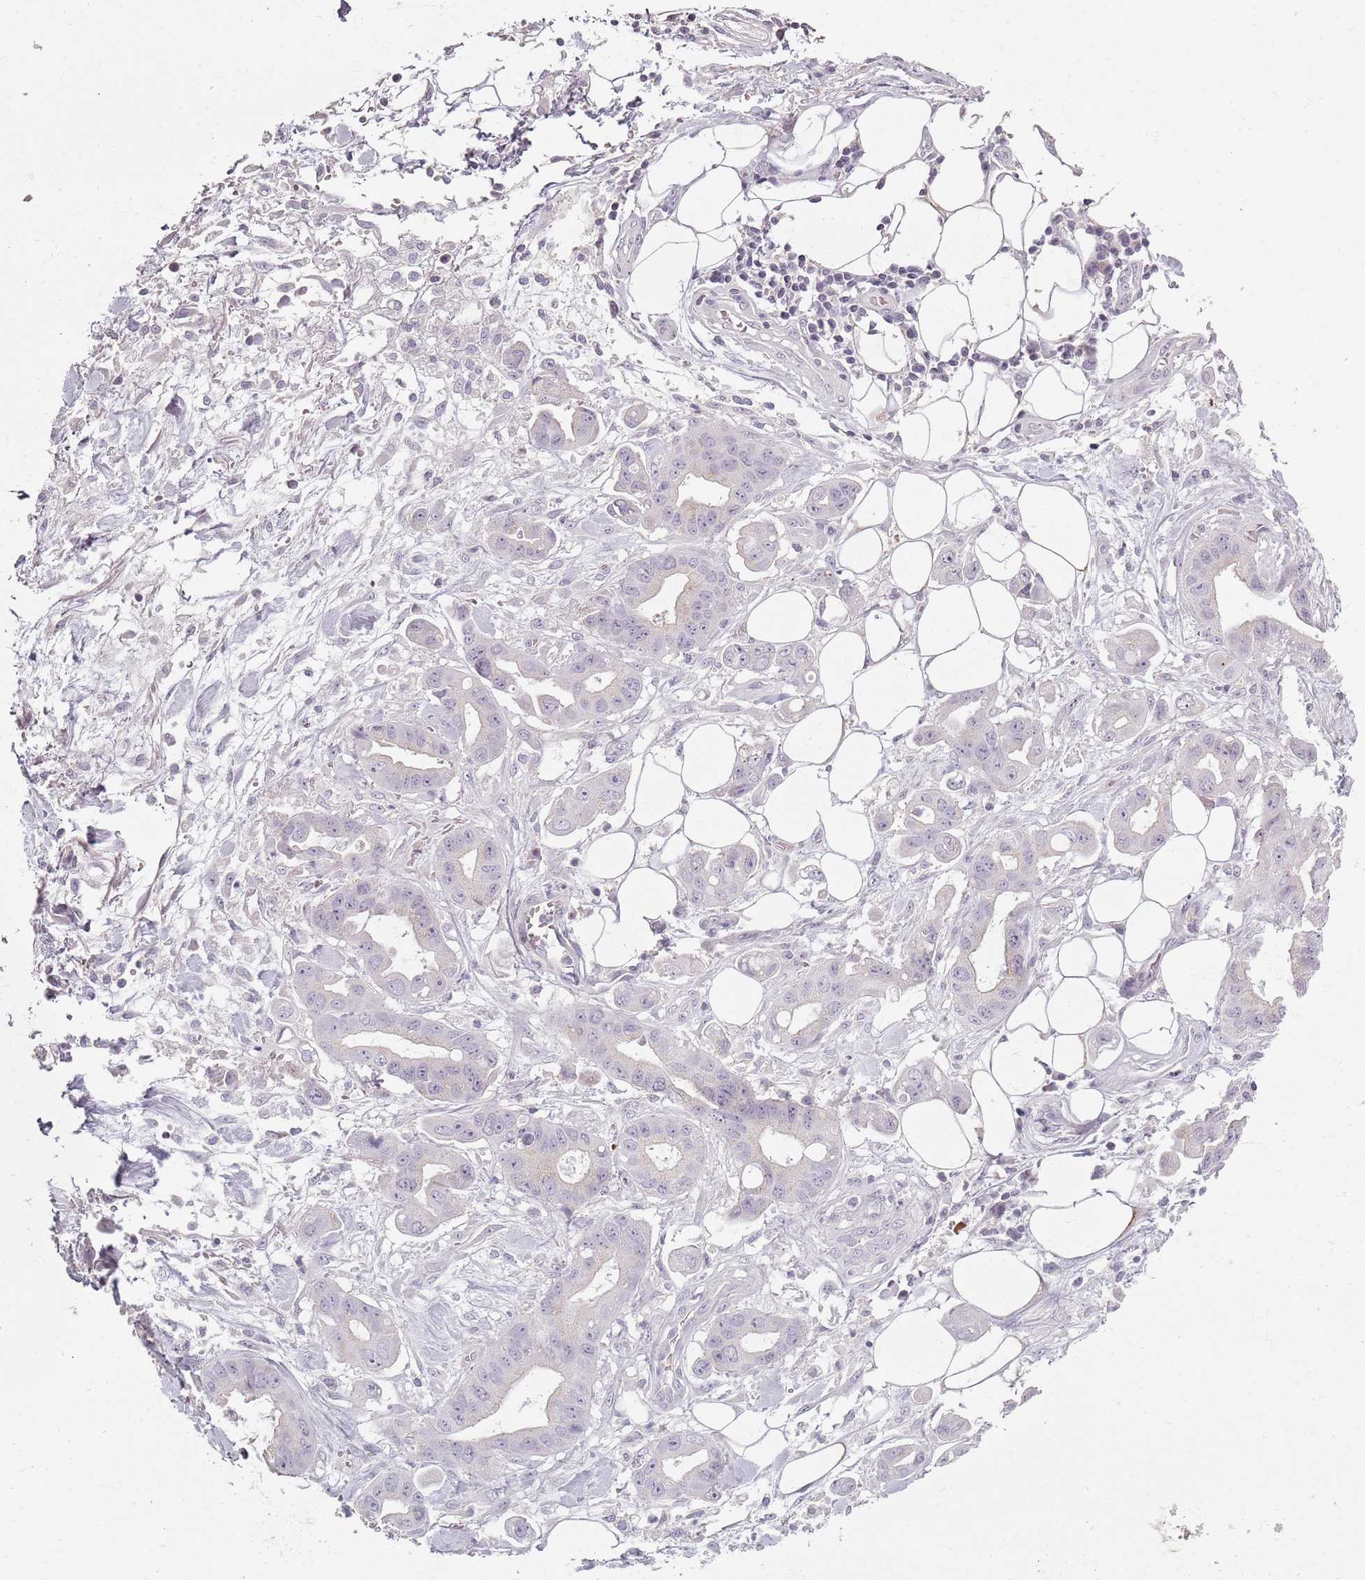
{"staining": {"intensity": "negative", "quantity": "none", "location": "none"}, "tissue": "stomach cancer", "cell_type": "Tumor cells", "image_type": "cancer", "snomed": [{"axis": "morphology", "description": "Adenocarcinoma, NOS"}, {"axis": "topography", "description": "Stomach"}], "caption": "The photomicrograph displays no significant positivity in tumor cells of stomach adenocarcinoma. (DAB (3,3'-diaminobenzidine) immunohistochemistry (IHC) with hematoxylin counter stain).", "gene": "SYNGR3", "patient": {"sex": "male", "age": 62}}